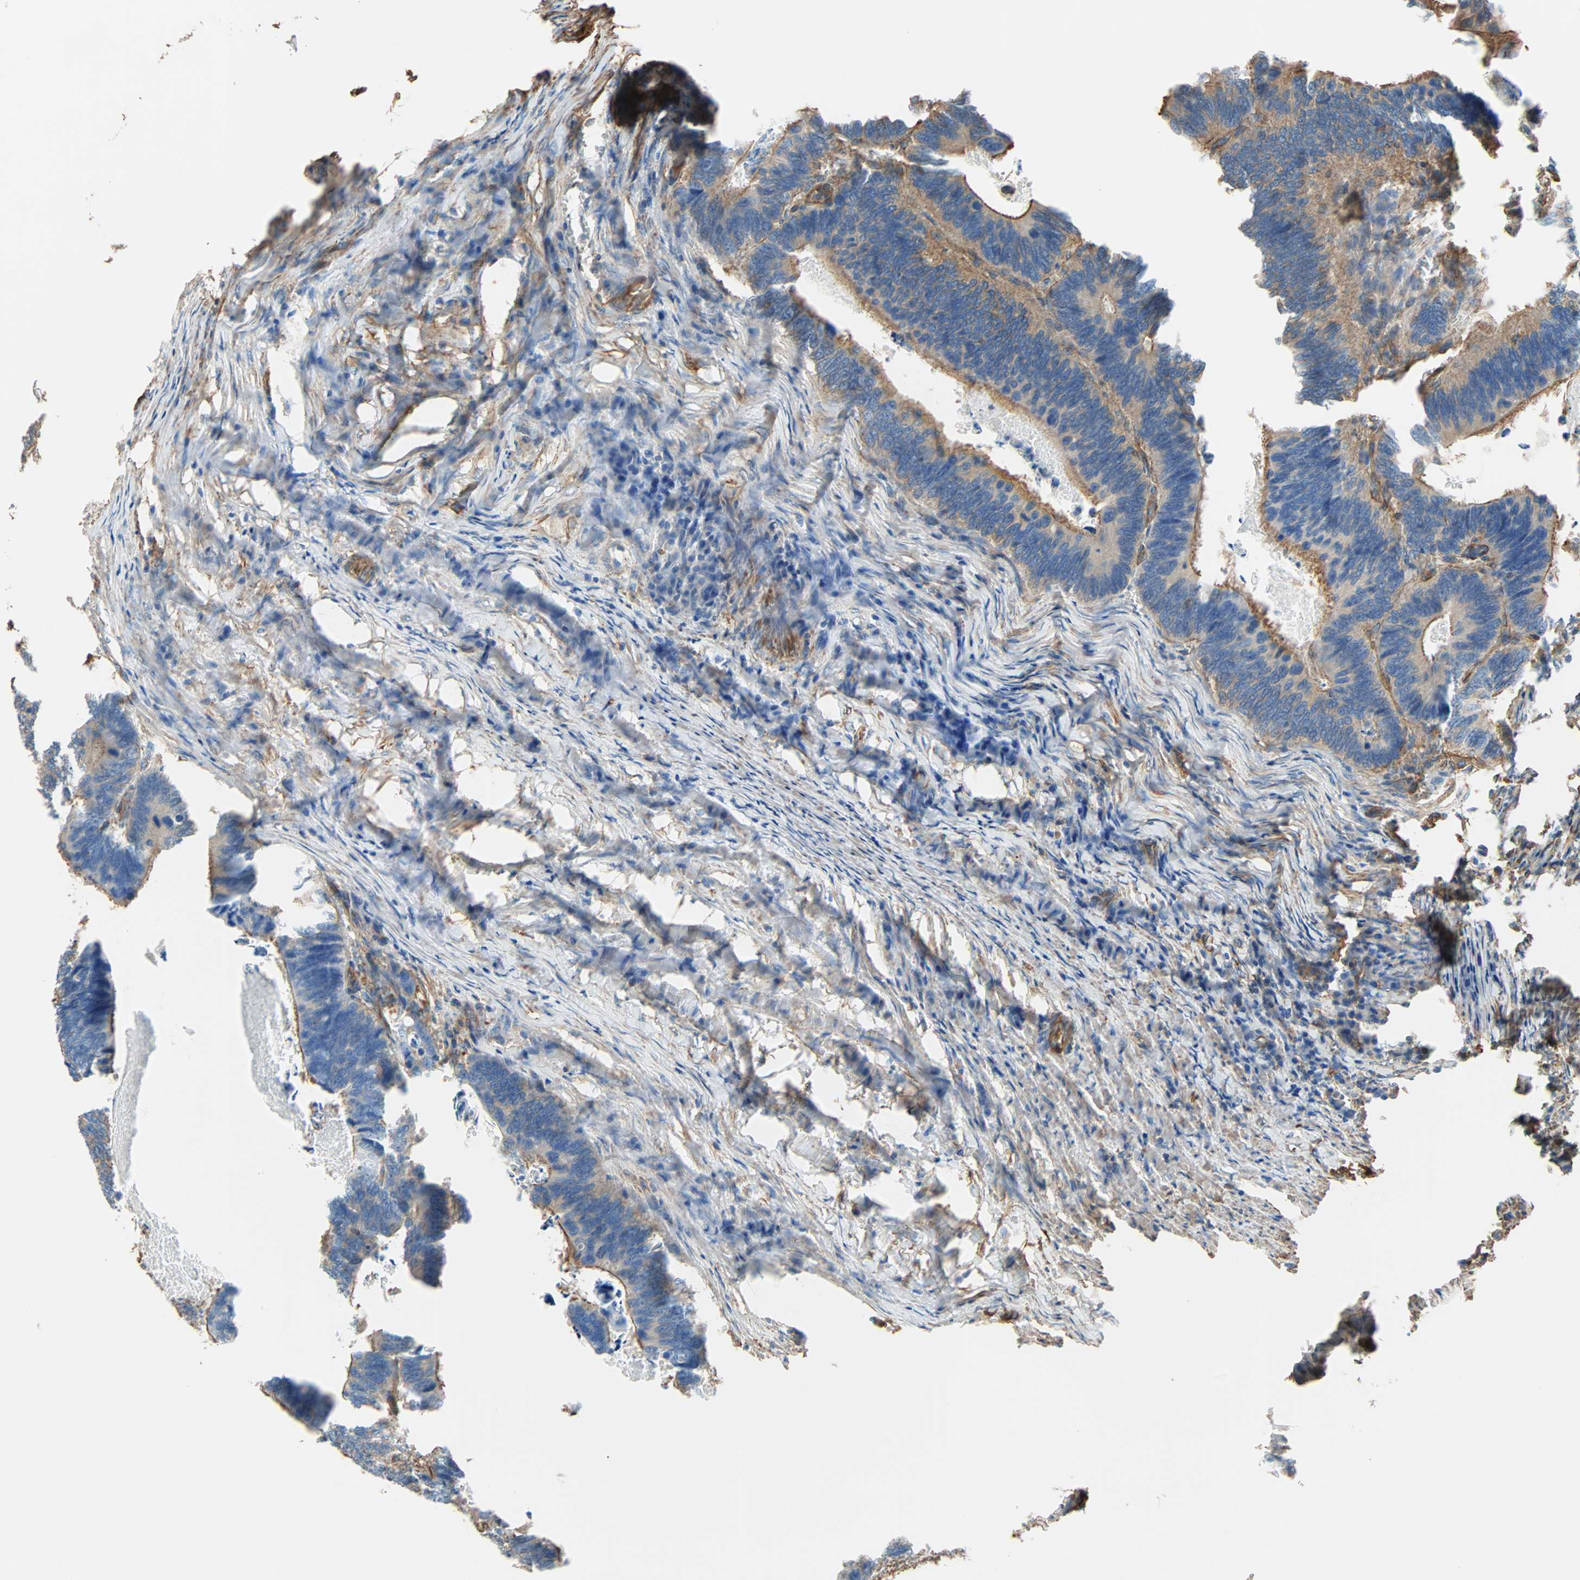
{"staining": {"intensity": "weak", "quantity": ">75%", "location": "cytoplasmic/membranous"}, "tissue": "colorectal cancer", "cell_type": "Tumor cells", "image_type": "cancer", "snomed": [{"axis": "morphology", "description": "Adenocarcinoma, NOS"}, {"axis": "topography", "description": "Colon"}], "caption": "This photomicrograph displays colorectal cancer stained with immunohistochemistry (IHC) to label a protein in brown. The cytoplasmic/membranous of tumor cells show weak positivity for the protein. Nuclei are counter-stained blue.", "gene": "GALNT10", "patient": {"sex": "male", "age": 72}}